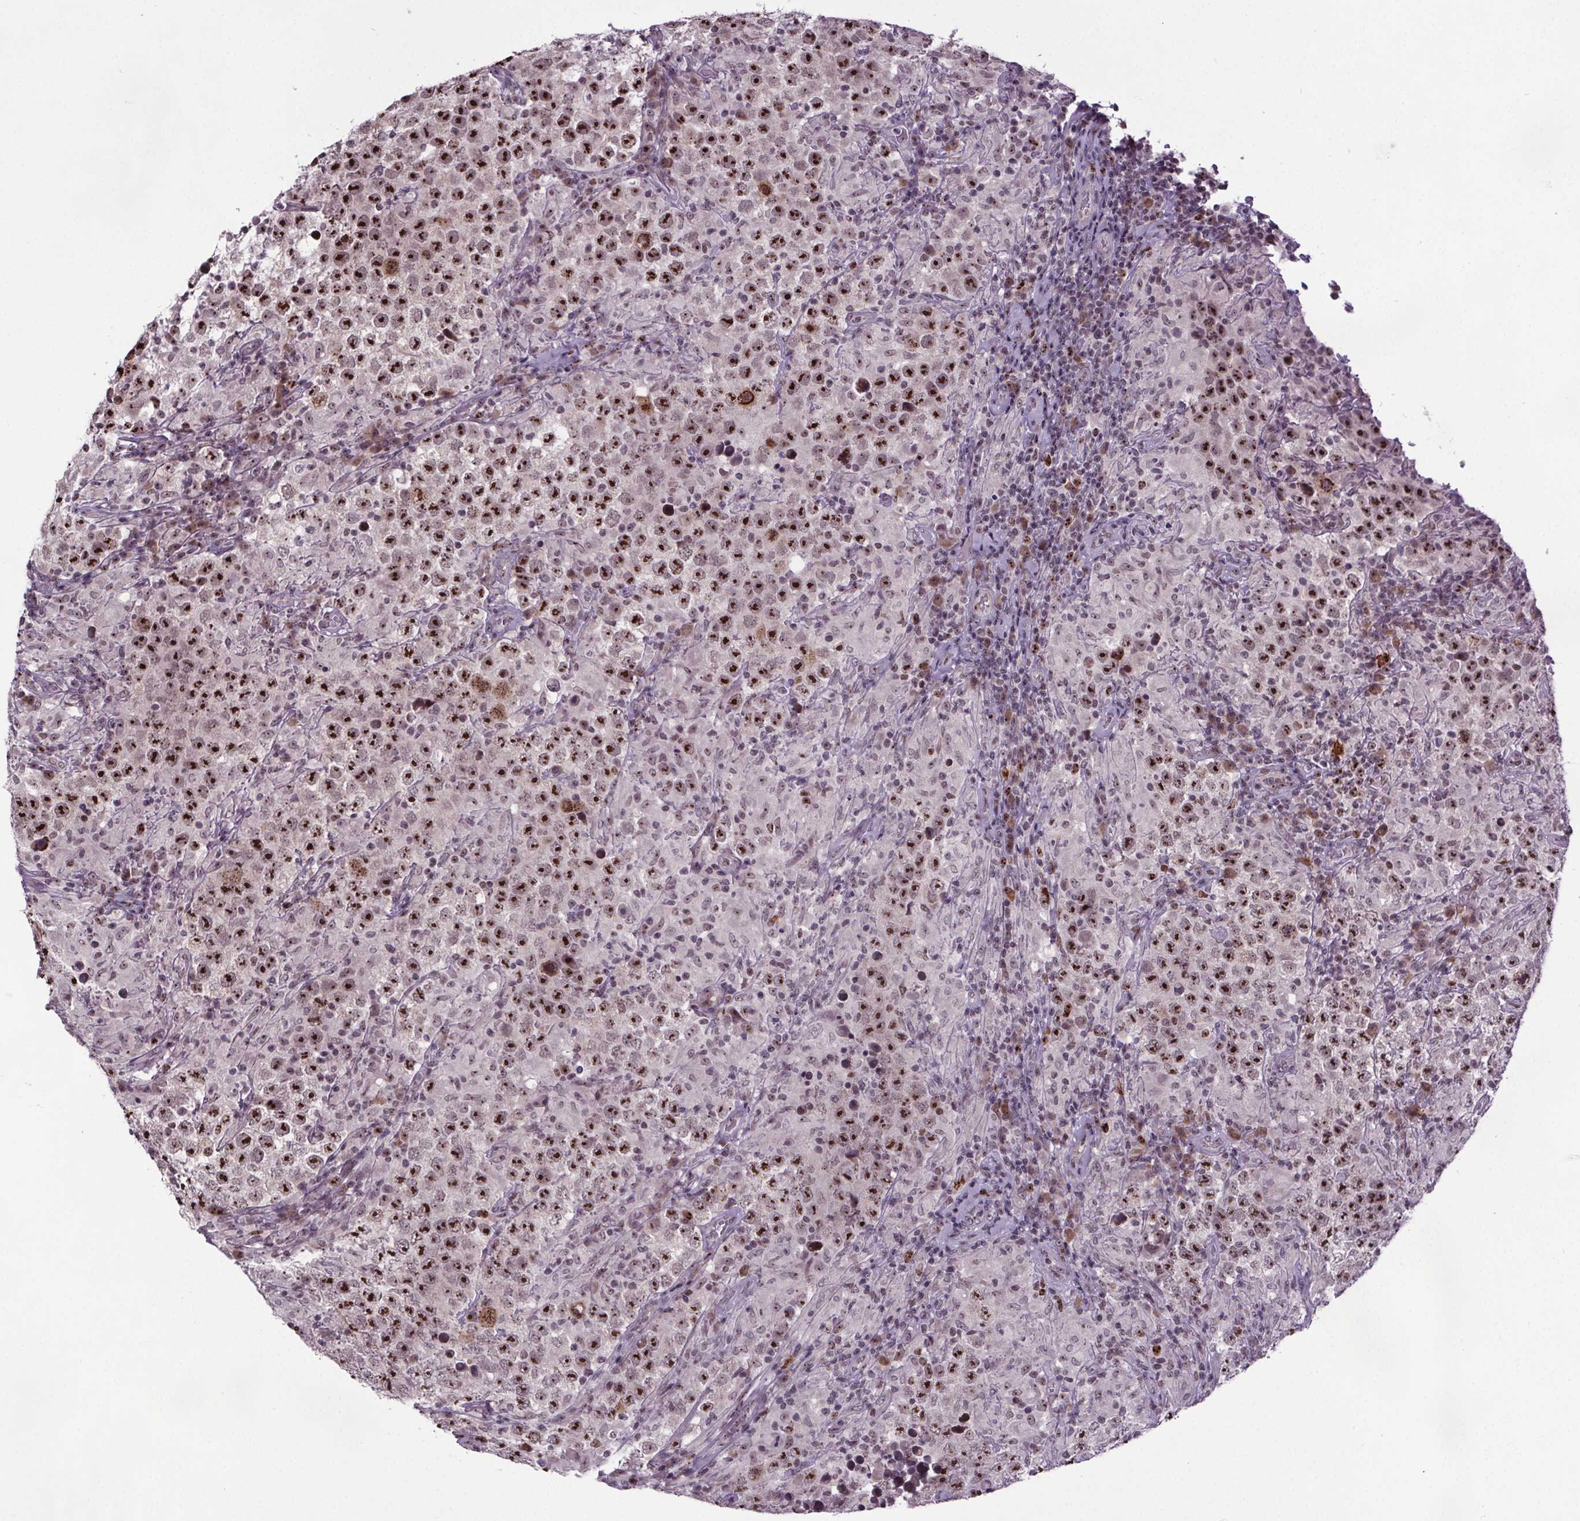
{"staining": {"intensity": "moderate", "quantity": ">75%", "location": "nuclear"}, "tissue": "testis cancer", "cell_type": "Tumor cells", "image_type": "cancer", "snomed": [{"axis": "morphology", "description": "Seminoma, NOS"}, {"axis": "morphology", "description": "Carcinoma, Embryonal, NOS"}, {"axis": "topography", "description": "Testis"}], "caption": "Protein expression by immunohistochemistry (IHC) reveals moderate nuclear staining in about >75% of tumor cells in embryonal carcinoma (testis).", "gene": "ATMIN", "patient": {"sex": "male", "age": 41}}